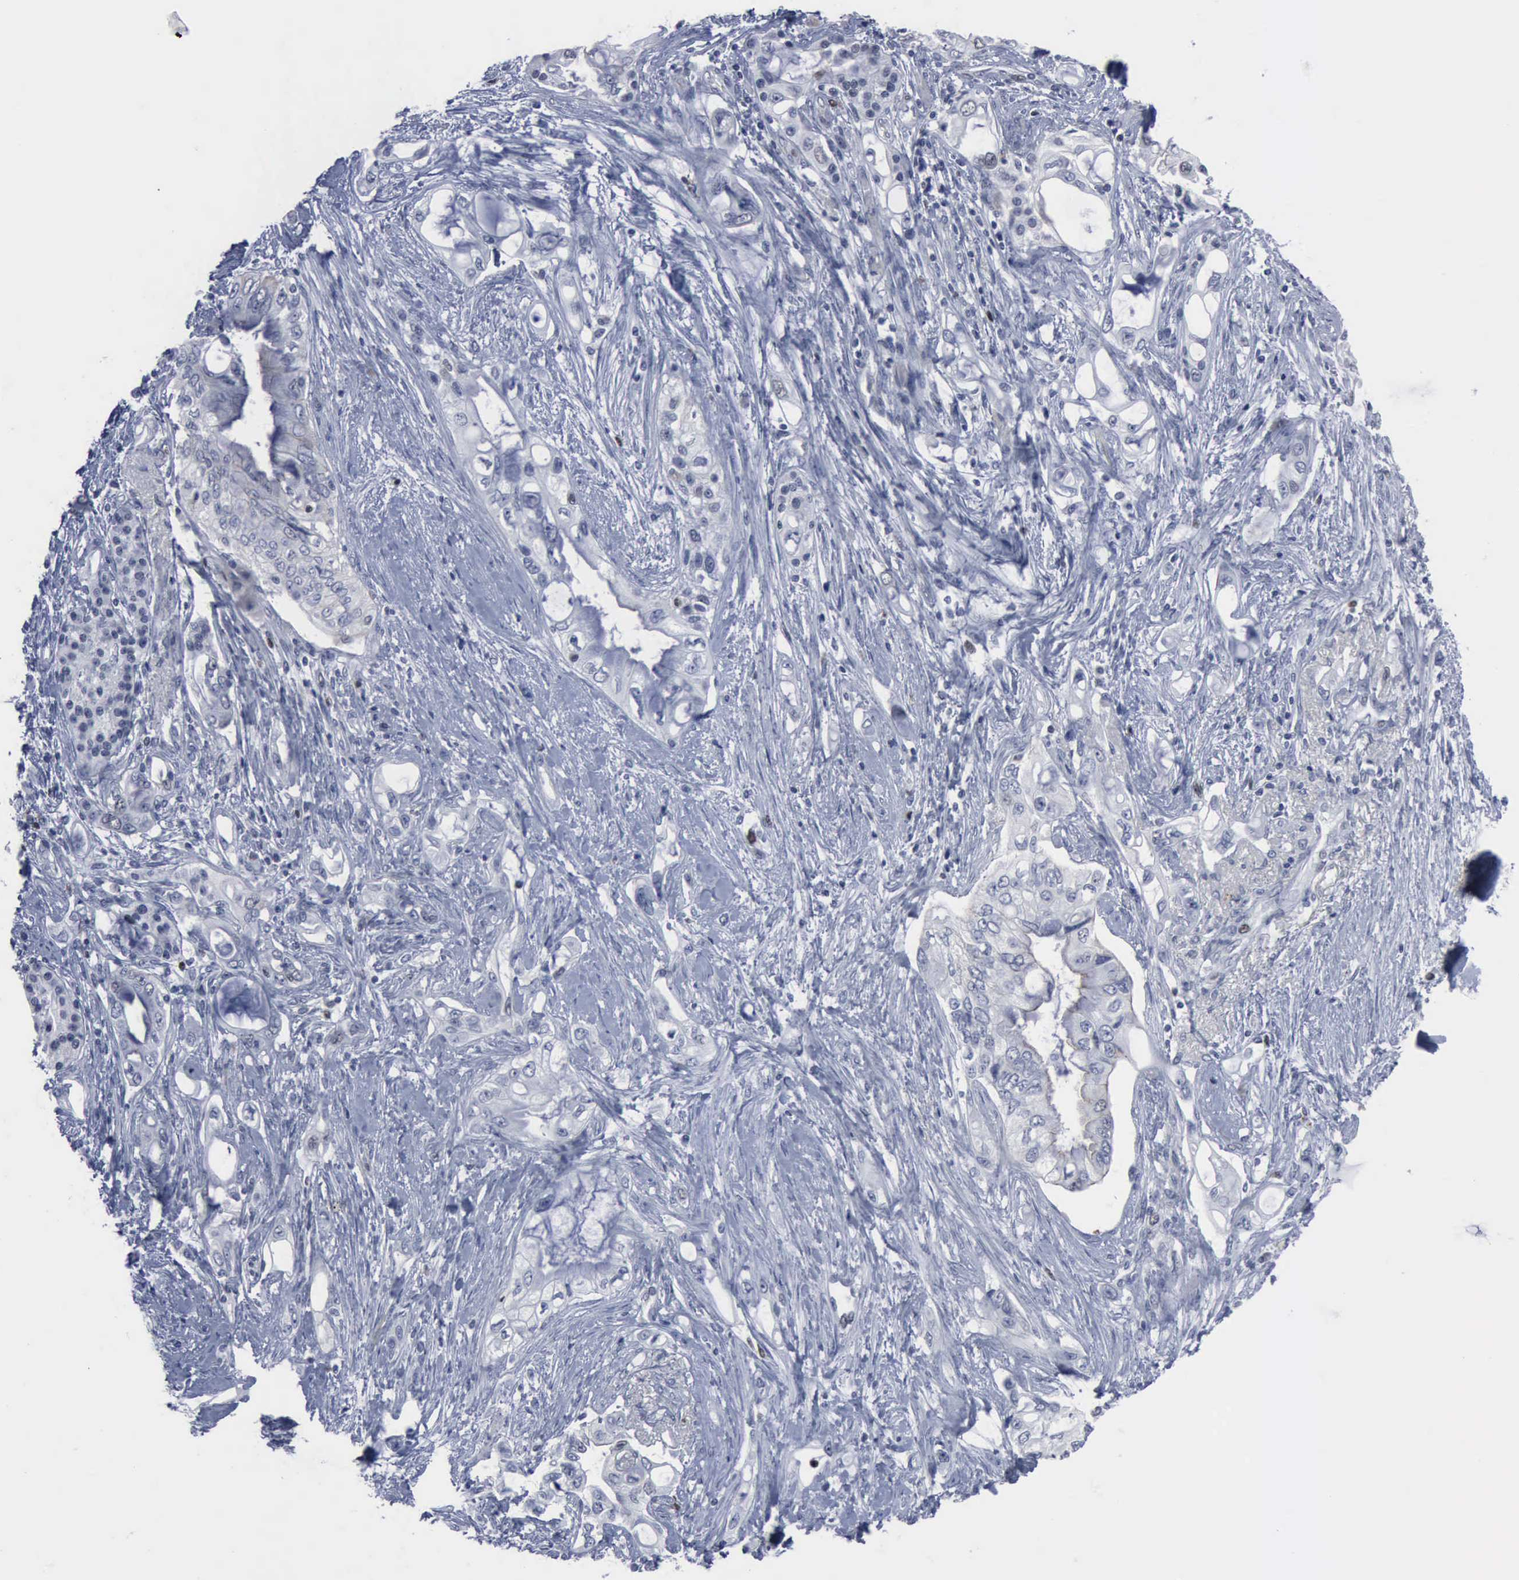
{"staining": {"intensity": "negative", "quantity": "none", "location": "none"}, "tissue": "pancreatic cancer", "cell_type": "Tumor cells", "image_type": "cancer", "snomed": [{"axis": "morphology", "description": "Adenocarcinoma, NOS"}, {"axis": "topography", "description": "Pancreas"}], "caption": "This is an immunohistochemistry photomicrograph of adenocarcinoma (pancreatic). There is no staining in tumor cells.", "gene": "MCM5", "patient": {"sex": "female", "age": 70}}